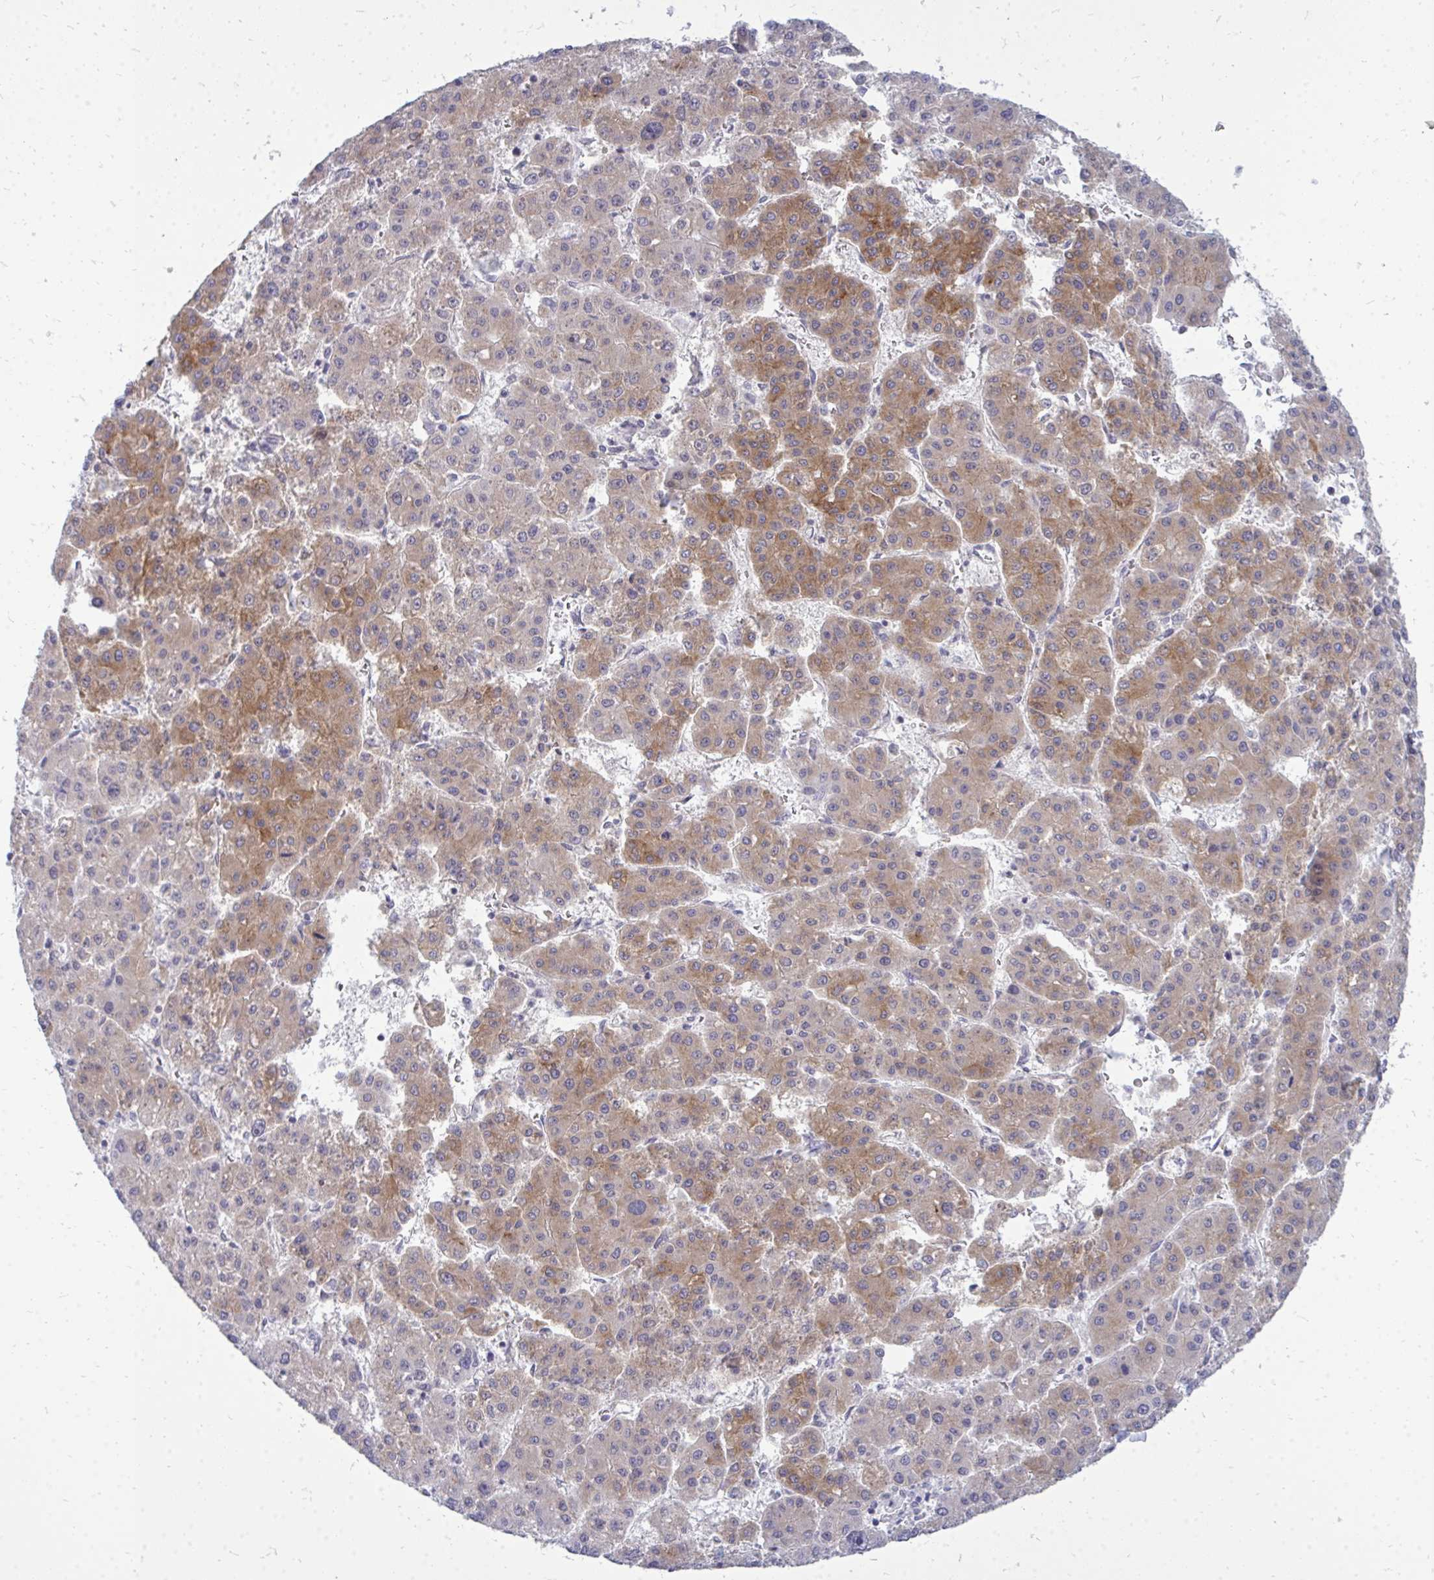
{"staining": {"intensity": "moderate", "quantity": "25%-75%", "location": "cytoplasmic/membranous"}, "tissue": "liver cancer", "cell_type": "Tumor cells", "image_type": "cancer", "snomed": [{"axis": "morphology", "description": "Carcinoma, Hepatocellular, NOS"}, {"axis": "topography", "description": "Liver"}], "caption": "About 25%-75% of tumor cells in human liver cancer show moderate cytoplasmic/membranous protein positivity as visualized by brown immunohistochemical staining.", "gene": "ACSL5", "patient": {"sex": "male", "age": 73}}